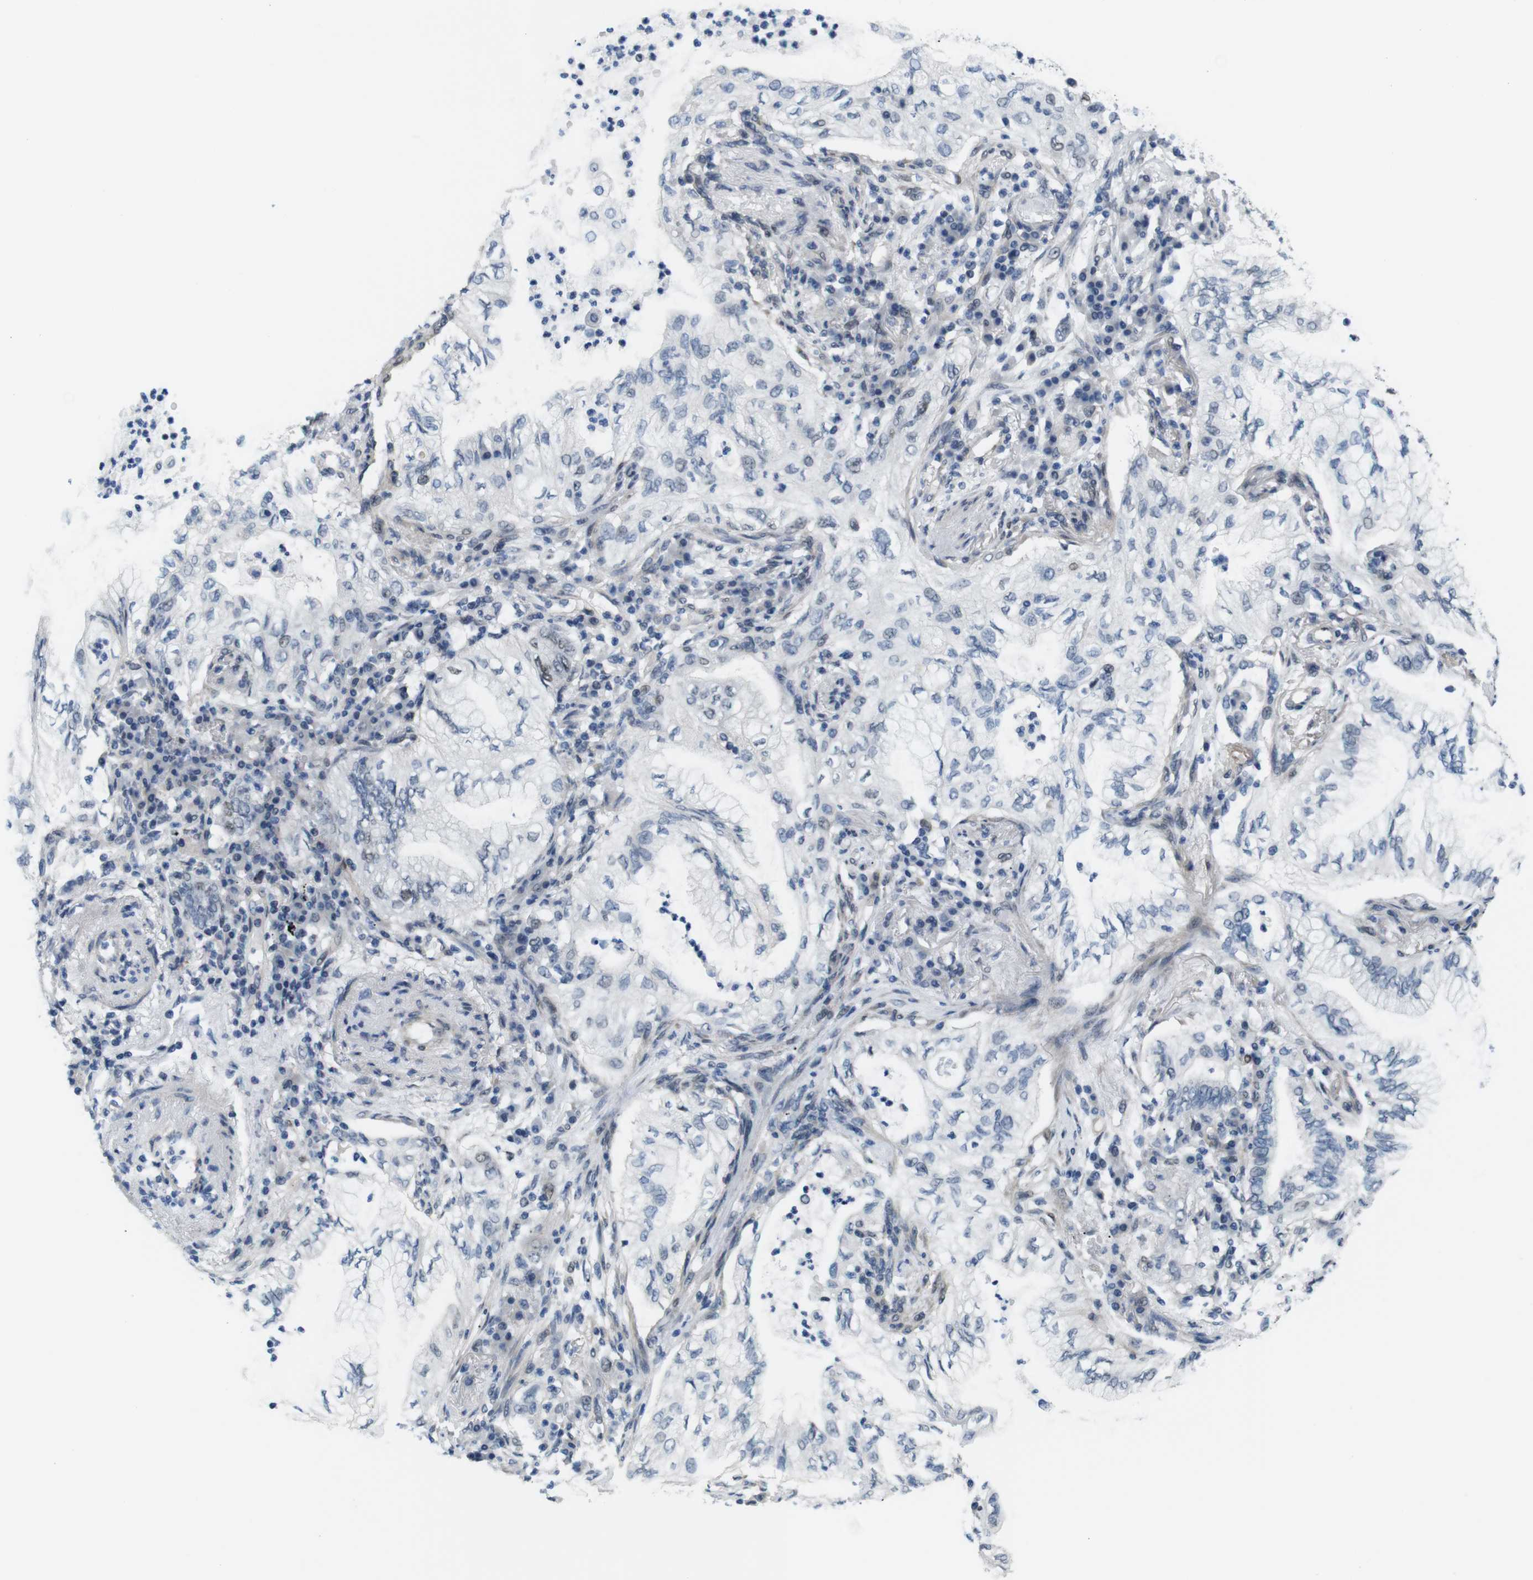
{"staining": {"intensity": "negative", "quantity": "none", "location": "none"}, "tissue": "lung cancer", "cell_type": "Tumor cells", "image_type": "cancer", "snomed": [{"axis": "morphology", "description": "Normal tissue, NOS"}, {"axis": "morphology", "description": "Adenocarcinoma, NOS"}, {"axis": "topography", "description": "Bronchus"}, {"axis": "topography", "description": "Lung"}], "caption": "This is an immunohistochemistry (IHC) micrograph of lung cancer (adenocarcinoma). There is no expression in tumor cells.", "gene": "SMCO2", "patient": {"sex": "female", "age": 70}}